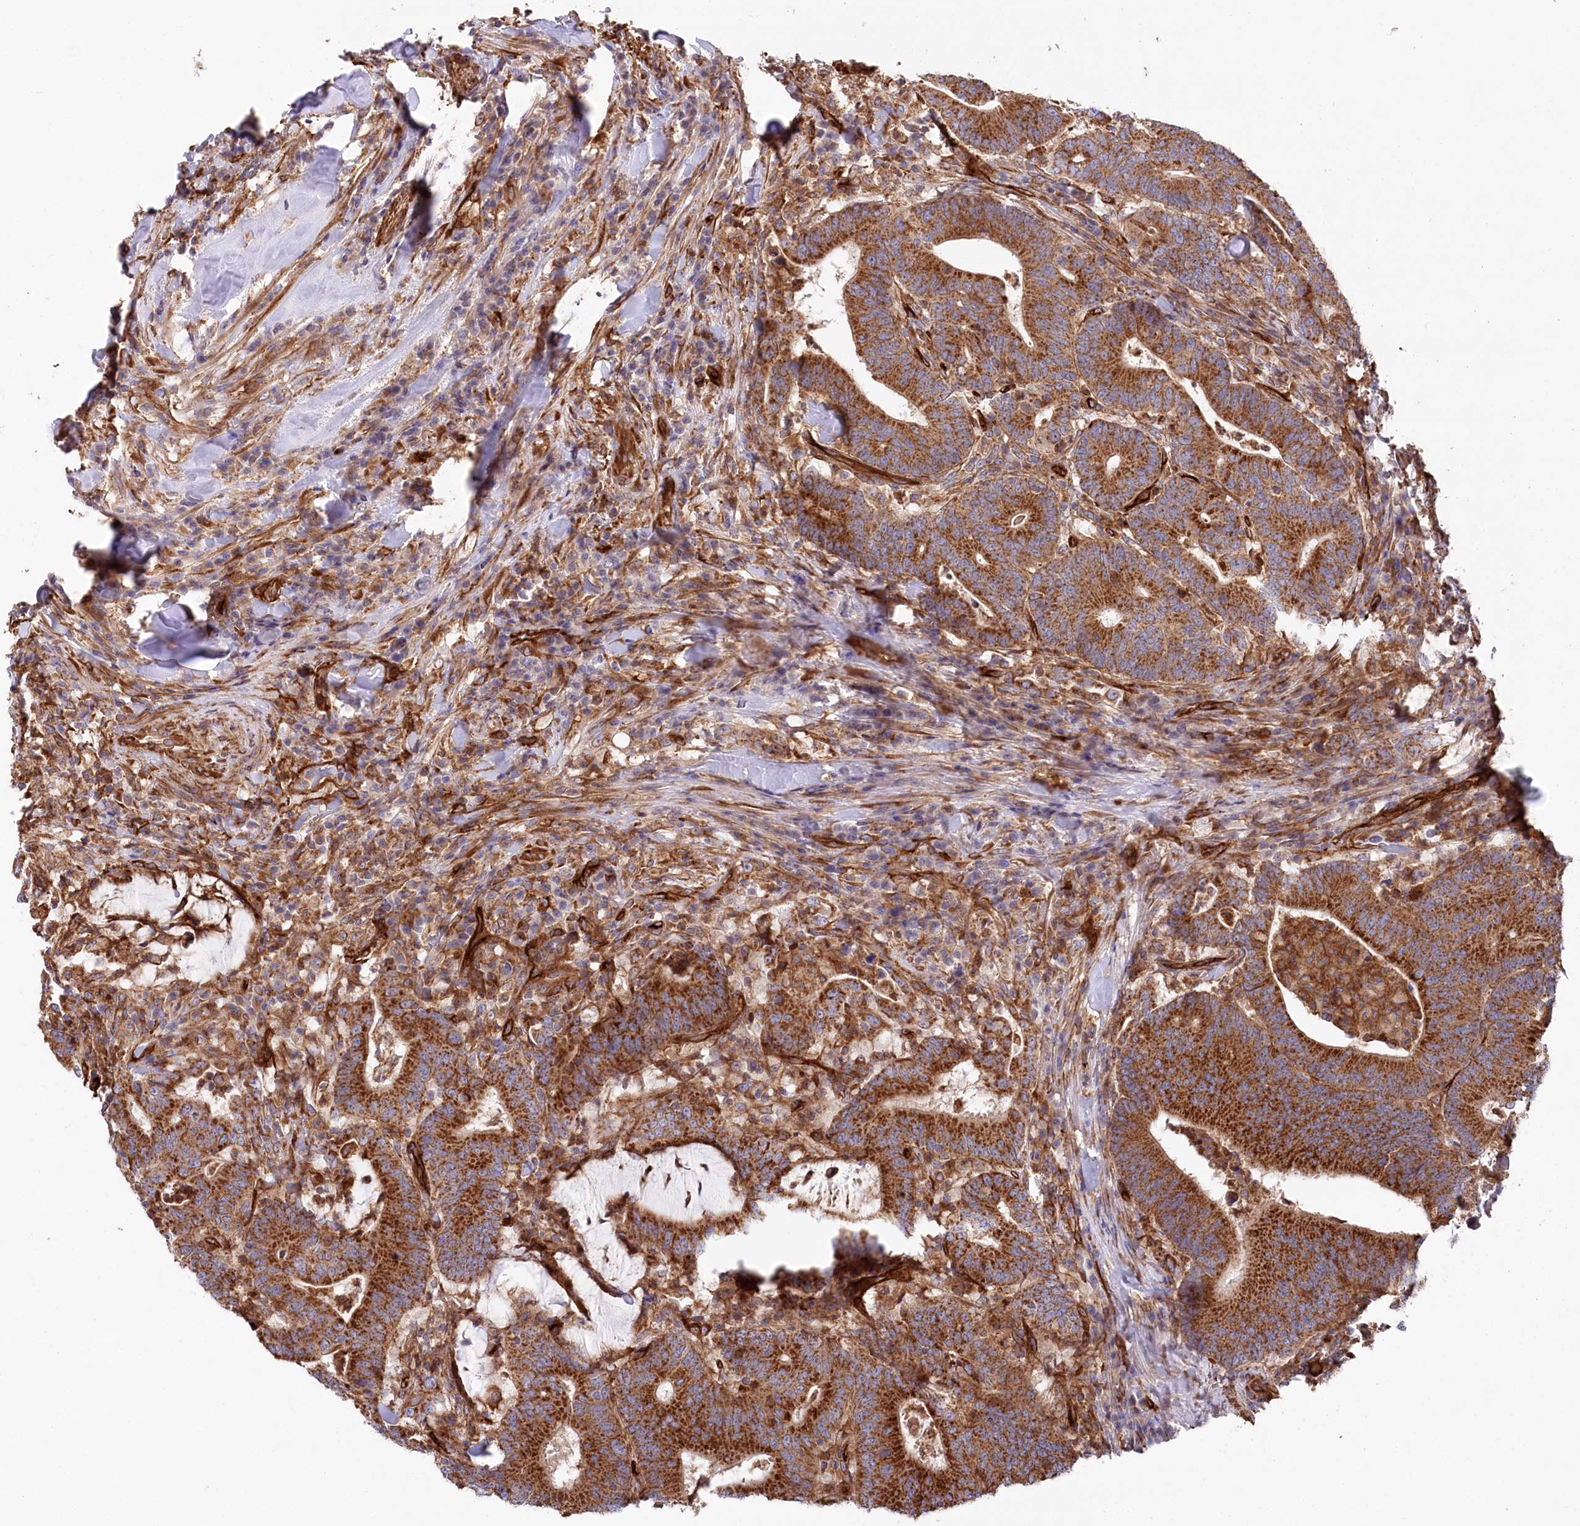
{"staining": {"intensity": "strong", "quantity": ">75%", "location": "cytoplasmic/membranous"}, "tissue": "colorectal cancer", "cell_type": "Tumor cells", "image_type": "cancer", "snomed": [{"axis": "morphology", "description": "Adenocarcinoma, NOS"}, {"axis": "topography", "description": "Colon"}], "caption": "Strong cytoplasmic/membranous expression for a protein is identified in about >75% of tumor cells of colorectal cancer (adenocarcinoma) using IHC.", "gene": "MTPAP", "patient": {"sex": "female", "age": 66}}